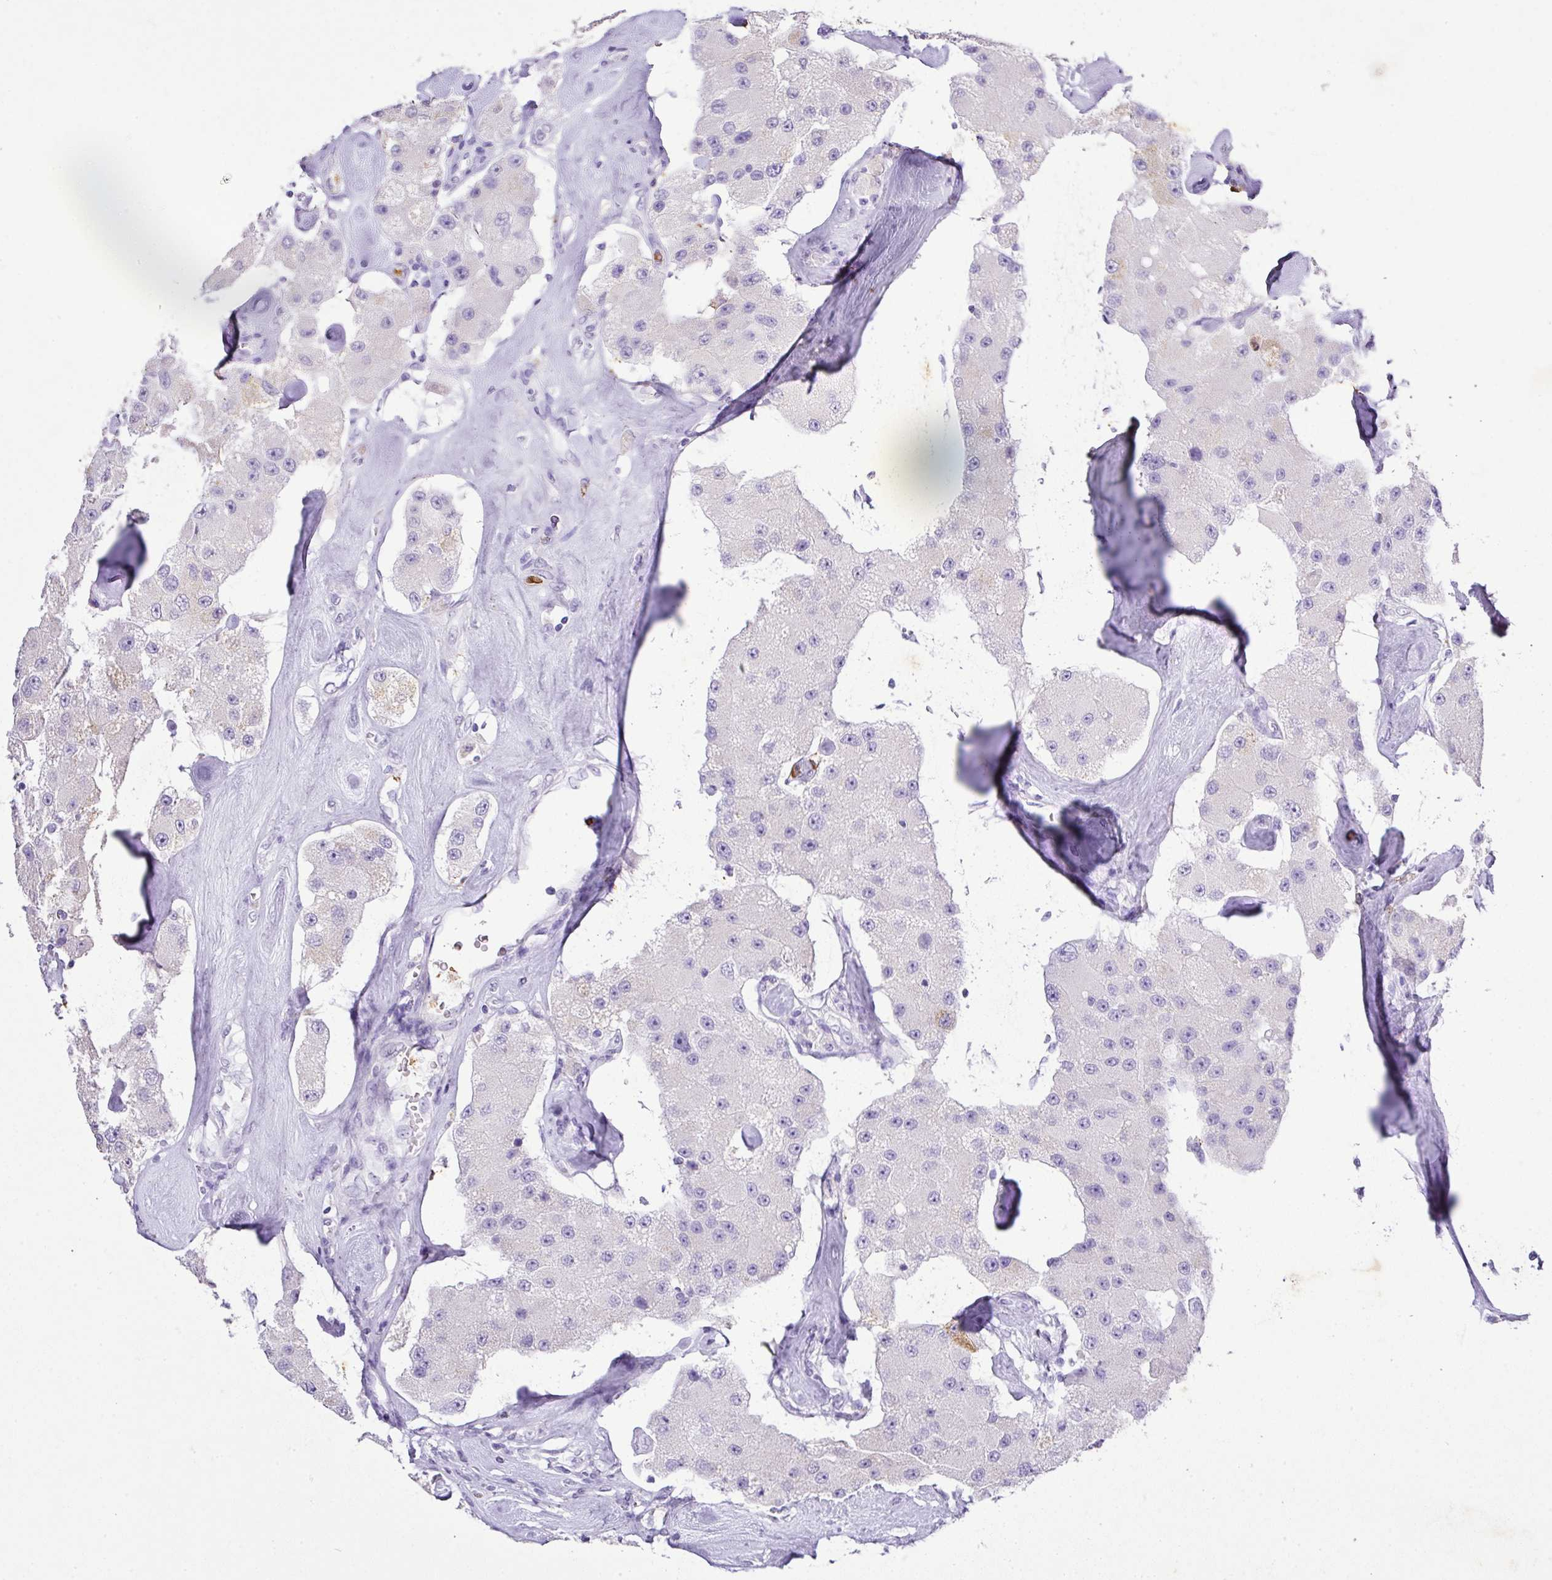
{"staining": {"intensity": "negative", "quantity": "none", "location": "none"}, "tissue": "carcinoid", "cell_type": "Tumor cells", "image_type": "cancer", "snomed": [{"axis": "morphology", "description": "Carcinoid, malignant, NOS"}, {"axis": "topography", "description": "Pancreas"}], "caption": "The micrograph displays no staining of tumor cells in carcinoid. Nuclei are stained in blue.", "gene": "KCNJ11", "patient": {"sex": "male", "age": 41}}